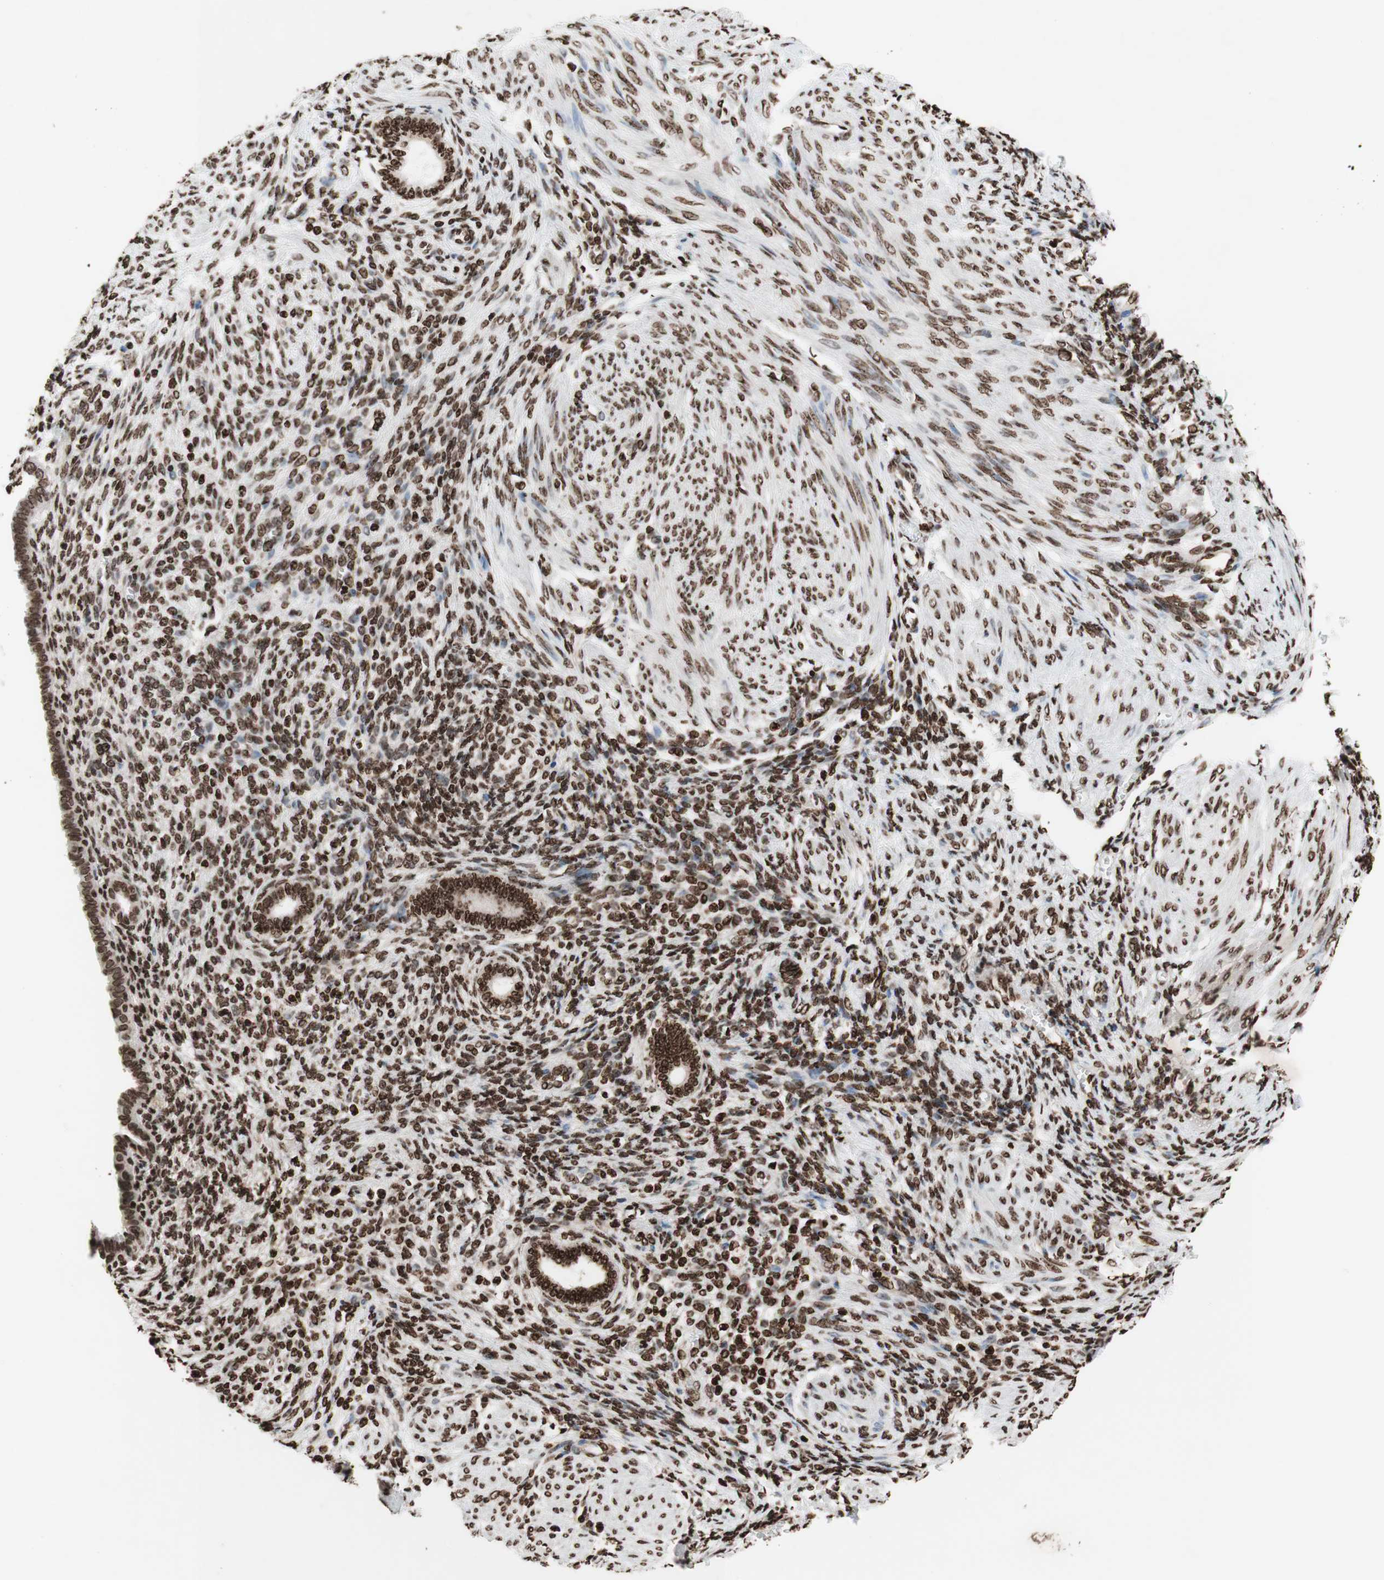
{"staining": {"intensity": "strong", "quantity": ">75%", "location": "nuclear"}, "tissue": "endometrium", "cell_type": "Cells in endometrial stroma", "image_type": "normal", "snomed": [{"axis": "morphology", "description": "Normal tissue, NOS"}, {"axis": "topography", "description": "Endometrium"}], "caption": "A high-resolution histopathology image shows immunohistochemistry (IHC) staining of benign endometrium, which reveals strong nuclear positivity in about >75% of cells in endometrial stroma.", "gene": "NCOA3", "patient": {"sex": "female", "age": 72}}